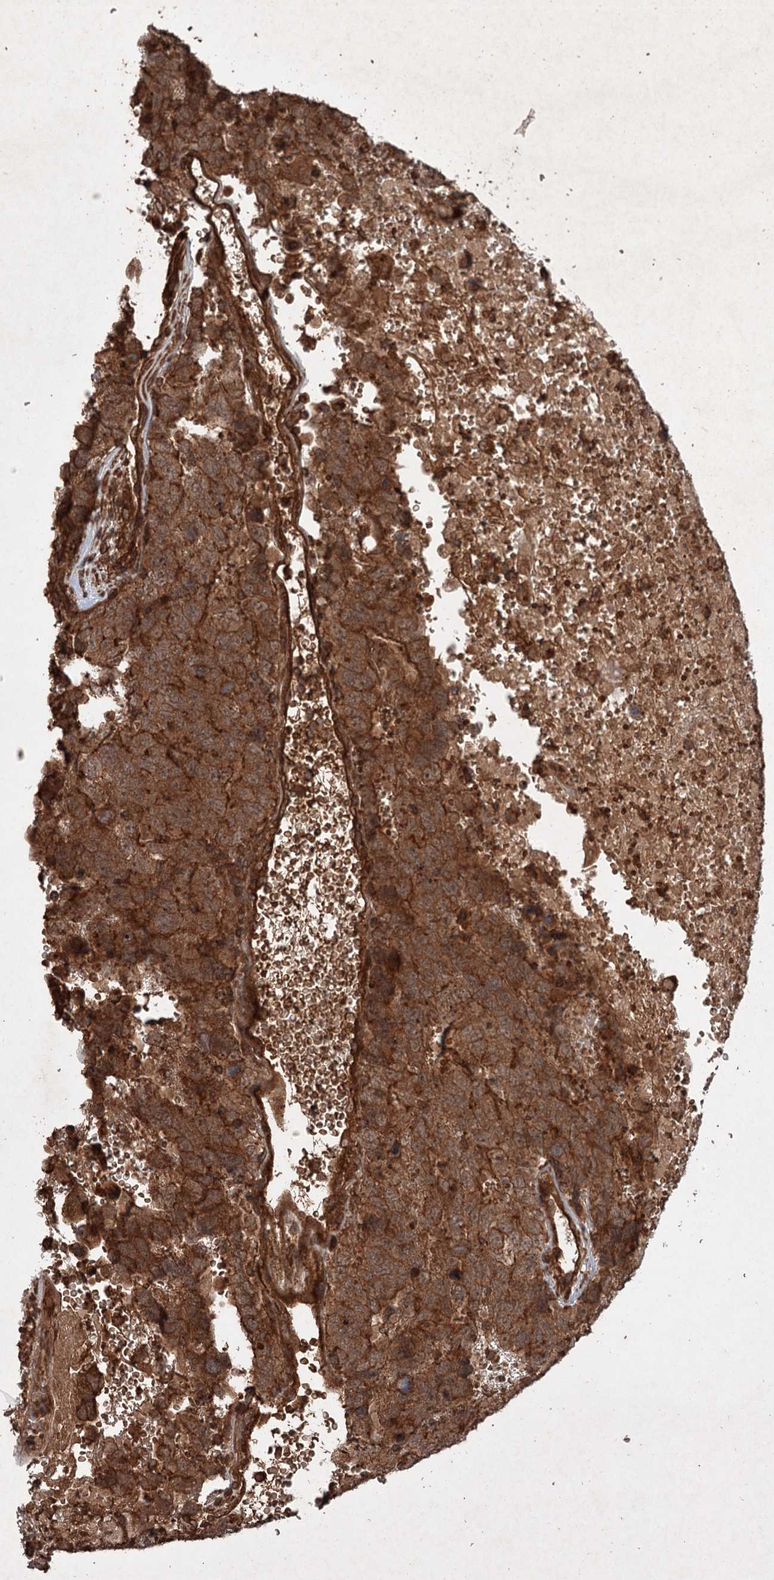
{"staining": {"intensity": "strong", "quantity": ">75%", "location": "cytoplasmic/membranous"}, "tissue": "testis cancer", "cell_type": "Tumor cells", "image_type": "cancer", "snomed": [{"axis": "morphology", "description": "Carcinoma, Embryonal, NOS"}, {"axis": "topography", "description": "Testis"}], "caption": "DAB immunohistochemical staining of human testis embryonal carcinoma reveals strong cytoplasmic/membranous protein expression in approximately >75% of tumor cells.", "gene": "ADK", "patient": {"sex": "male", "age": 45}}